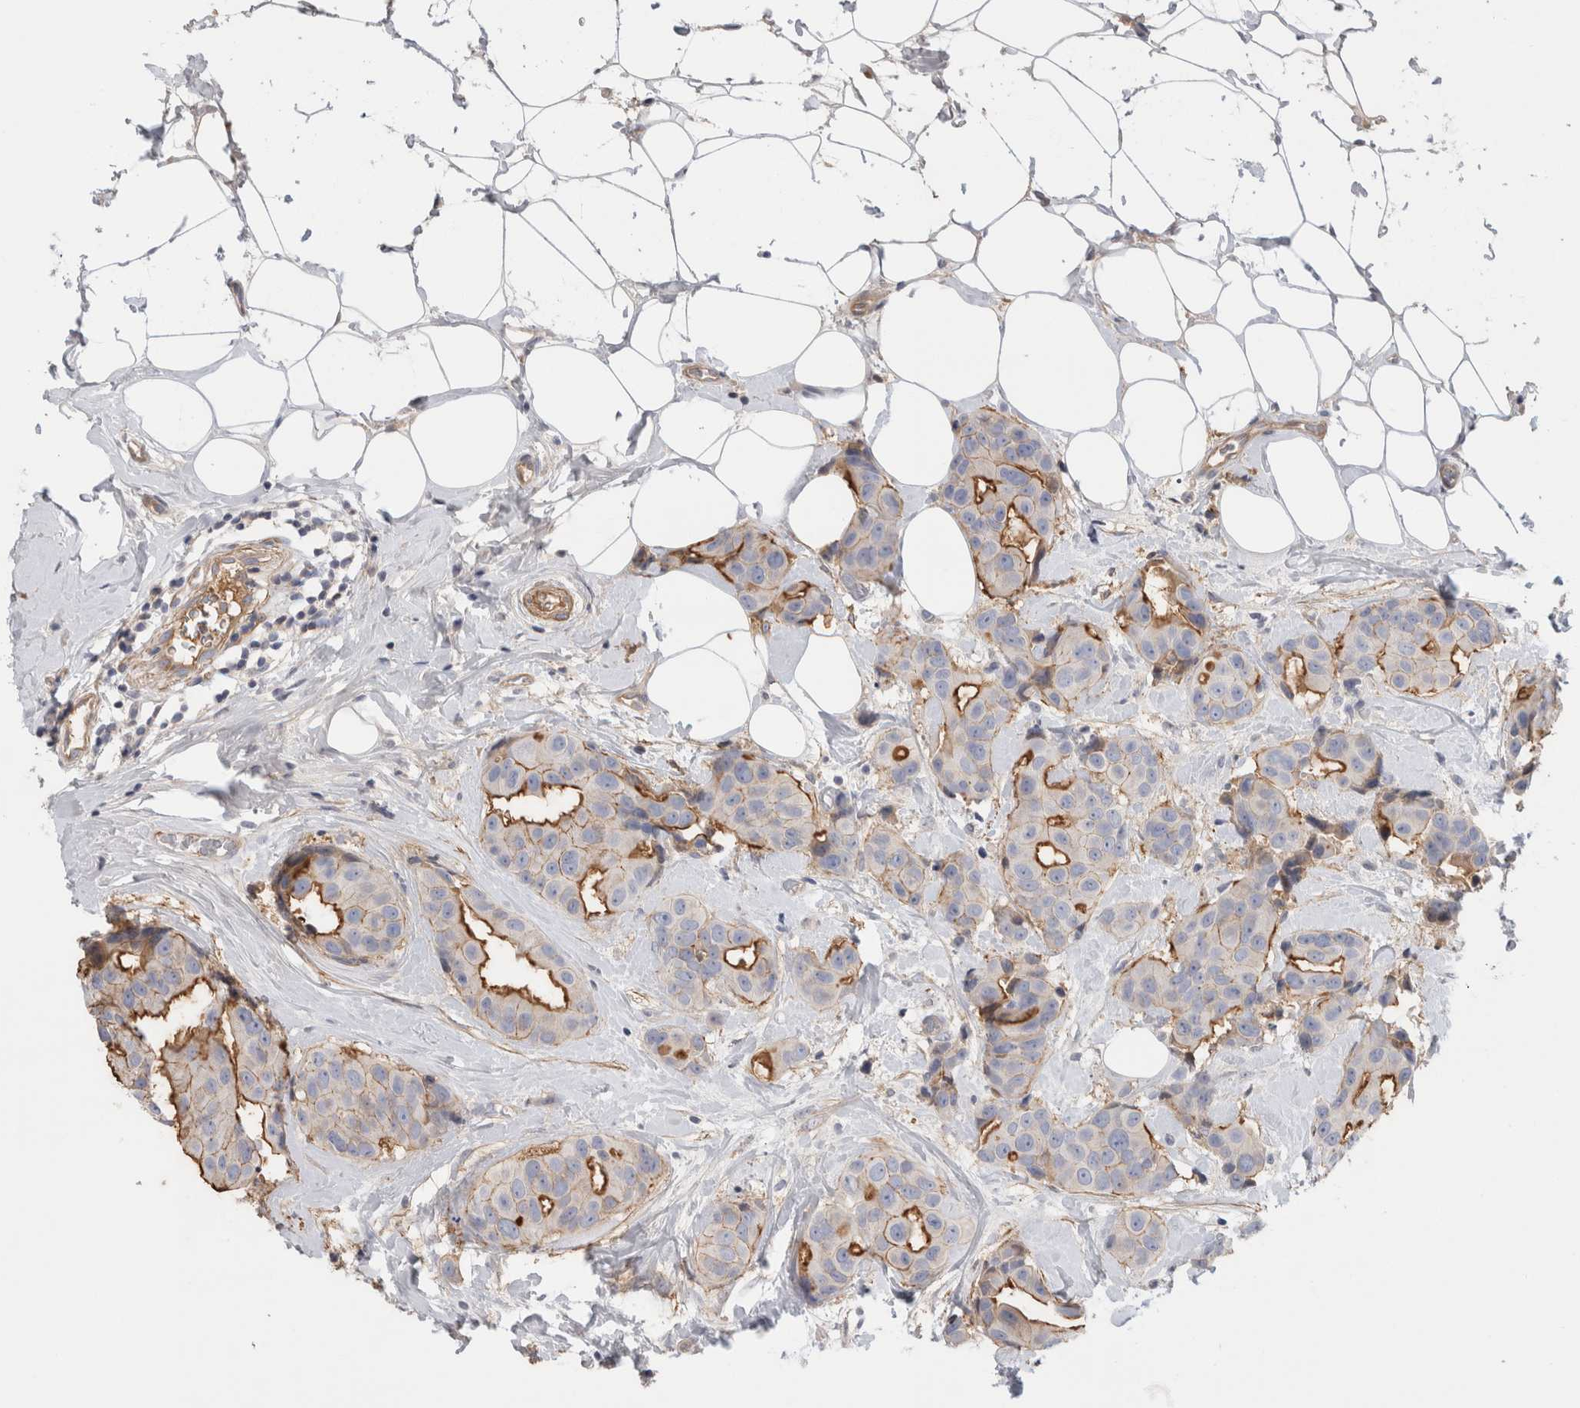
{"staining": {"intensity": "moderate", "quantity": "25%-75%", "location": "cytoplasmic/membranous"}, "tissue": "breast cancer", "cell_type": "Tumor cells", "image_type": "cancer", "snomed": [{"axis": "morphology", "description": "Normal tissue, NOS"}, {"axis": "morphology", "description": "Duct carcinoma"}, {"axis": "topography", "description": "Breast"}], "caption": "IHC of breast cancer demonstrates medium levels of moderate cytoplasmic/membranous expression in about 25%-75% of tumor cells.", "gene": "CFI", "patient": {"sex": "female", "age": 39}}